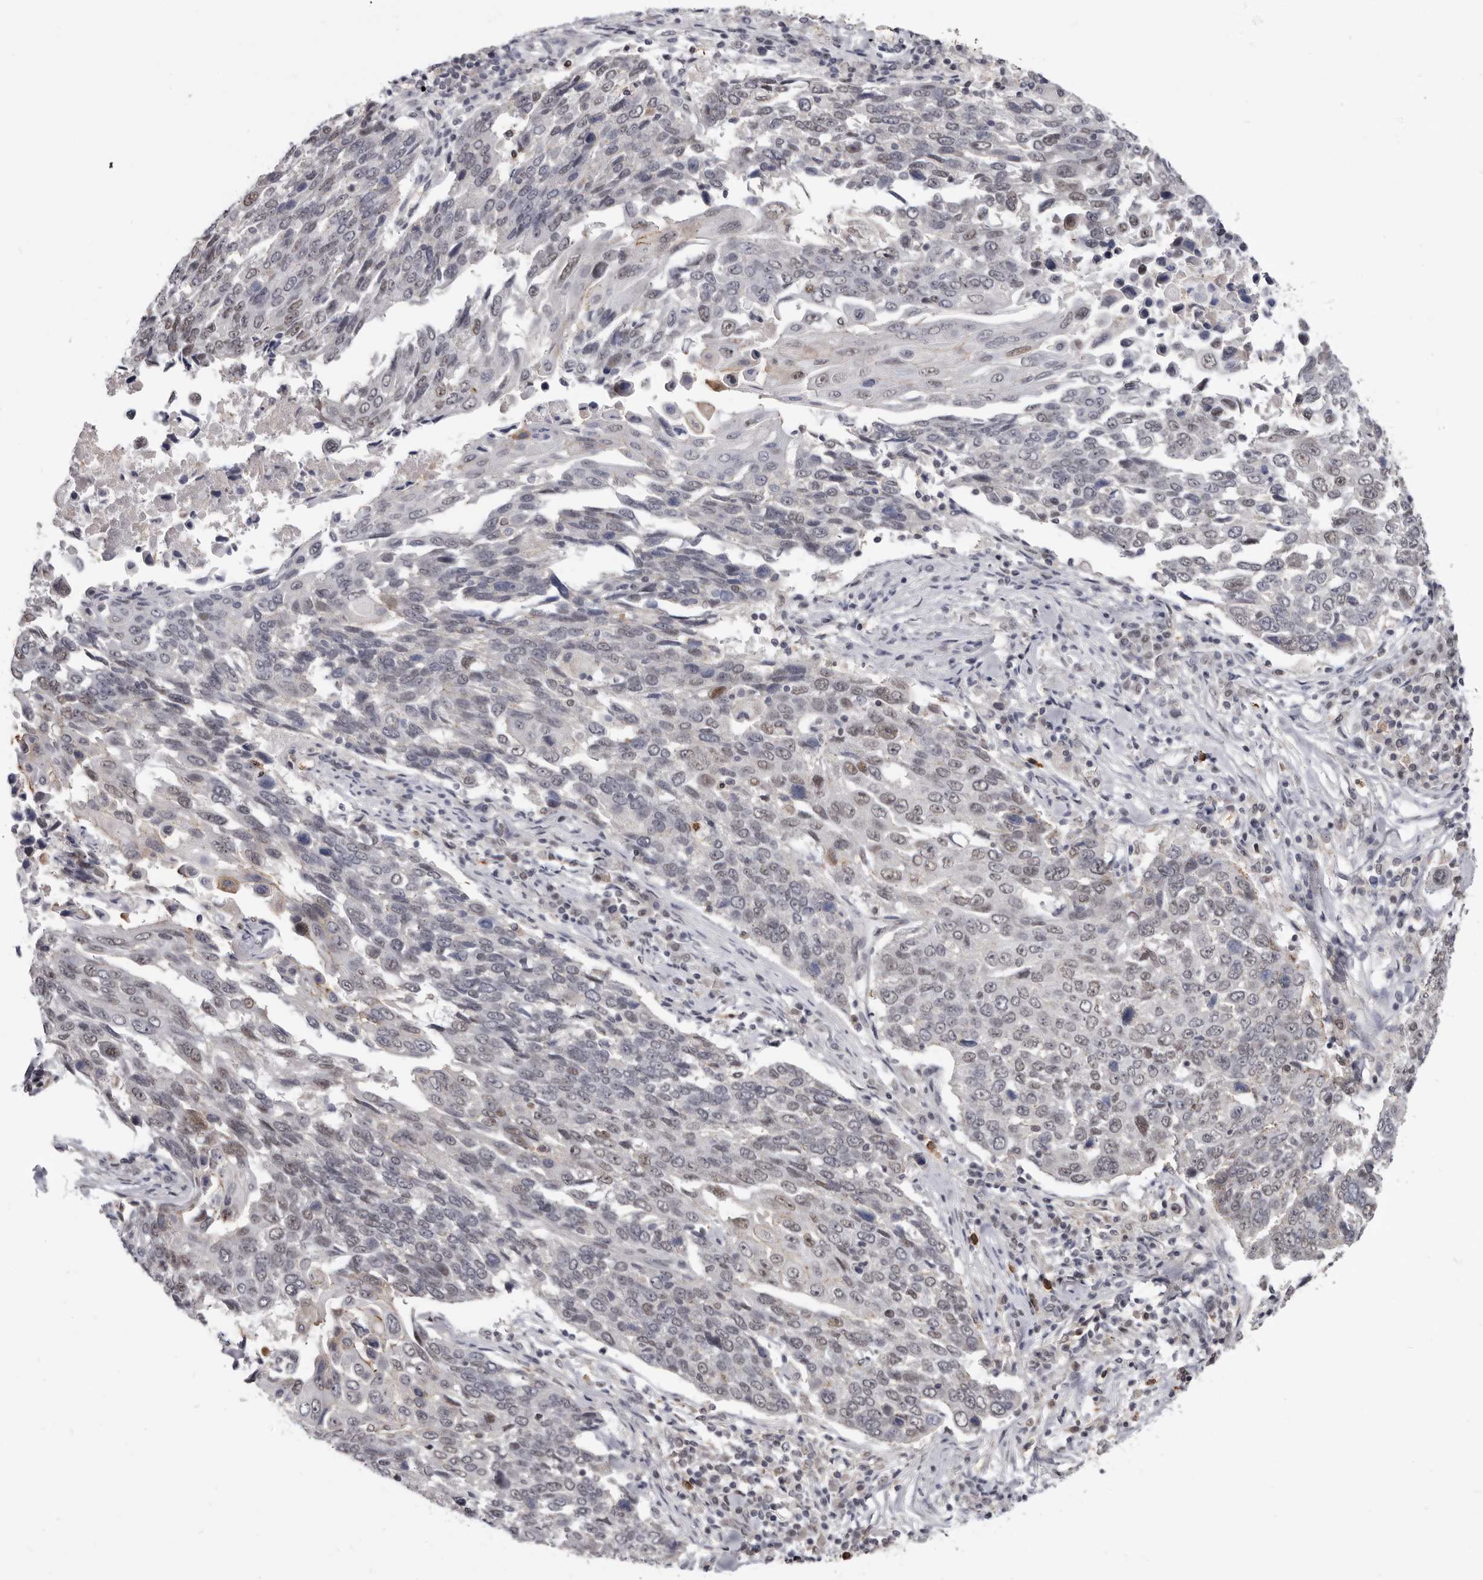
{"staining": {"intensity": "moderate", "quantity": "<25%", "location": "nuclear"}, "tissue": "lung cancer", "cell_type": "Tumor cells", "image_type": "cancer", "snomed": [{"axis": "morphology", "description": "Squamous cell carcinoma, NOS"}, {"axis": "topography", "description": "Lung"}], "caption": "An immunohistochemistry photomicrograph of neoplastic tissue is shown. Protein staining in brown labels moderate nuclear positivity in lung cancer within tumor cells.", "gene": "CGN", "patient": {"sex": "male", "age": 66}}